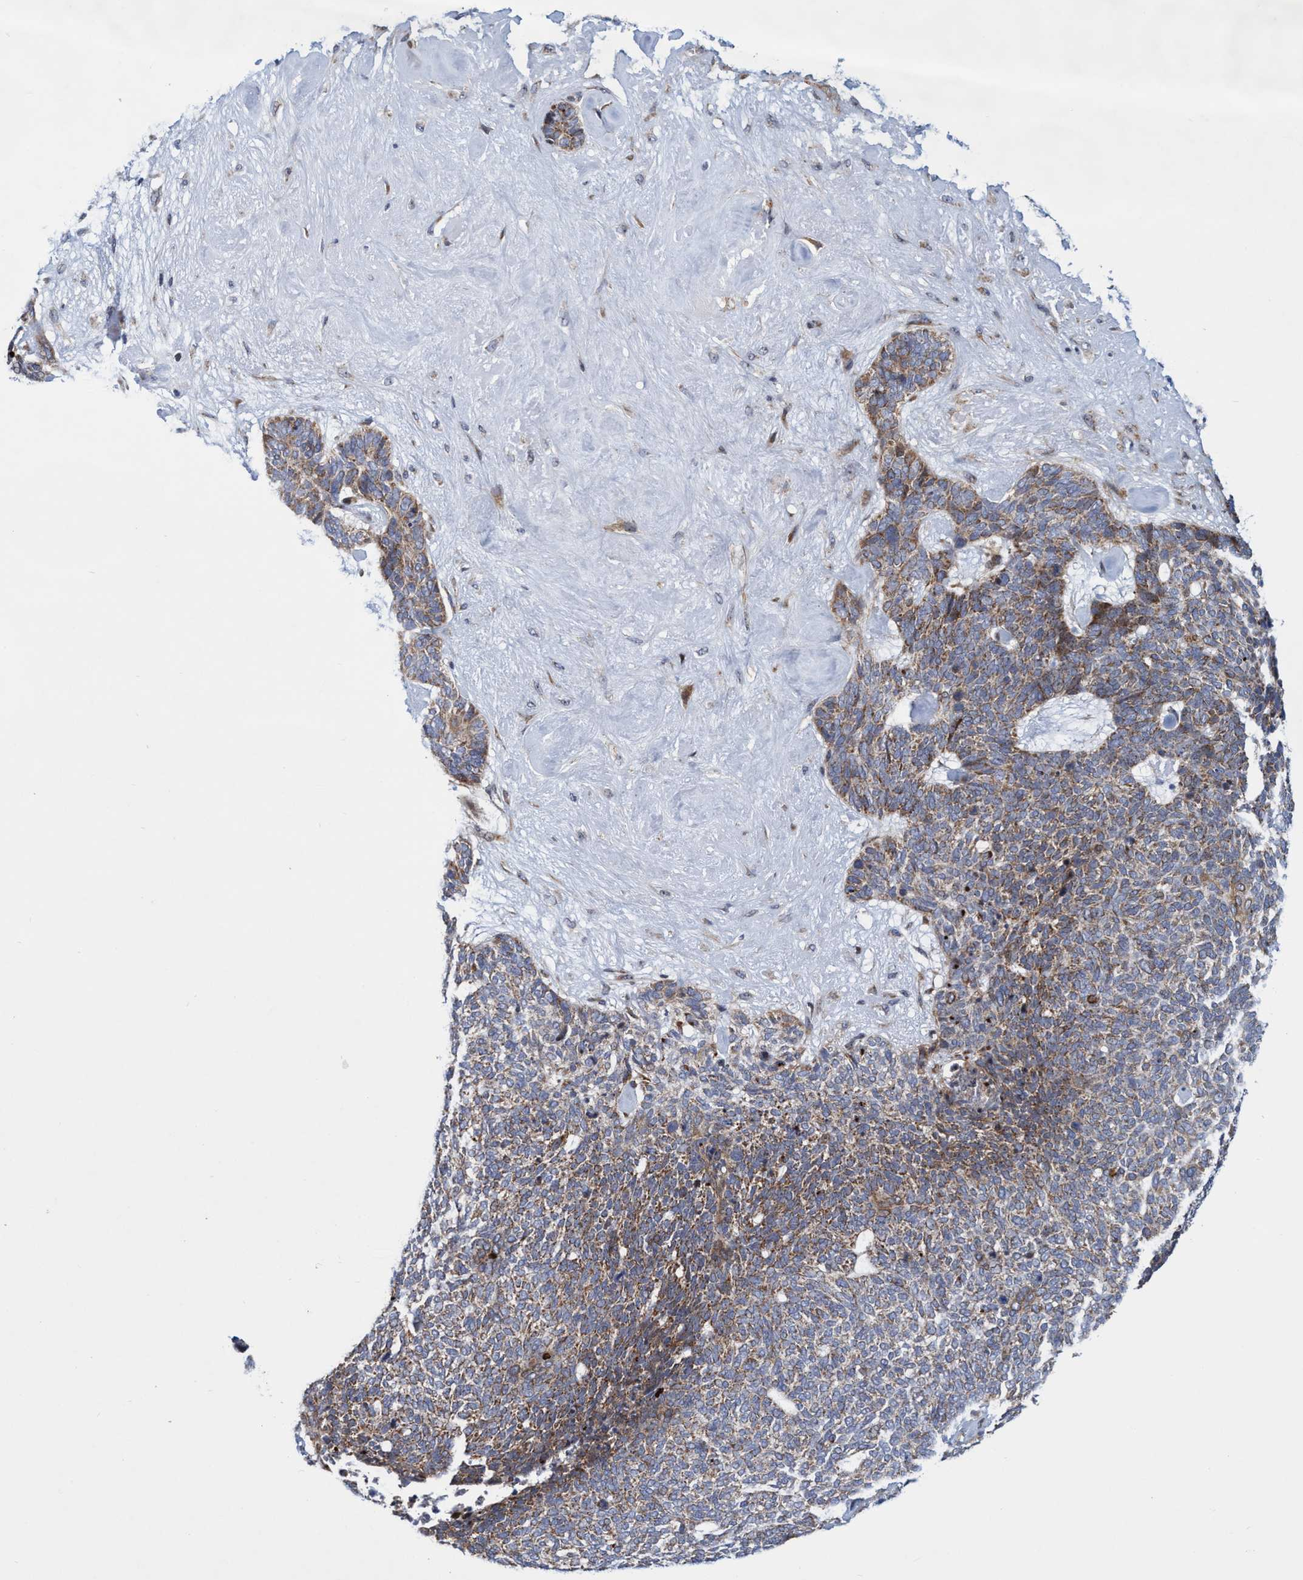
{"staining": {"intensity": "moderate", "quantity": ">75%", "location": "cytoplasmic/membranous"}, "tissue": "skin cancer", "cell_type": "Tumor cells", "image_type": "cancer", "snomed": [{"axis": "morphology", "description": "Basal cell carcinoma"}, {"axis": "topography", "description": "Skin"}], "caption": "Protein staining of skin basal cell carcinoma tissue displays moderate cytoplasmic/membranous expression in about >75% of tumor cells.", "gene": "POLR1F", "patient": {"sex": "female", "age": 84}}